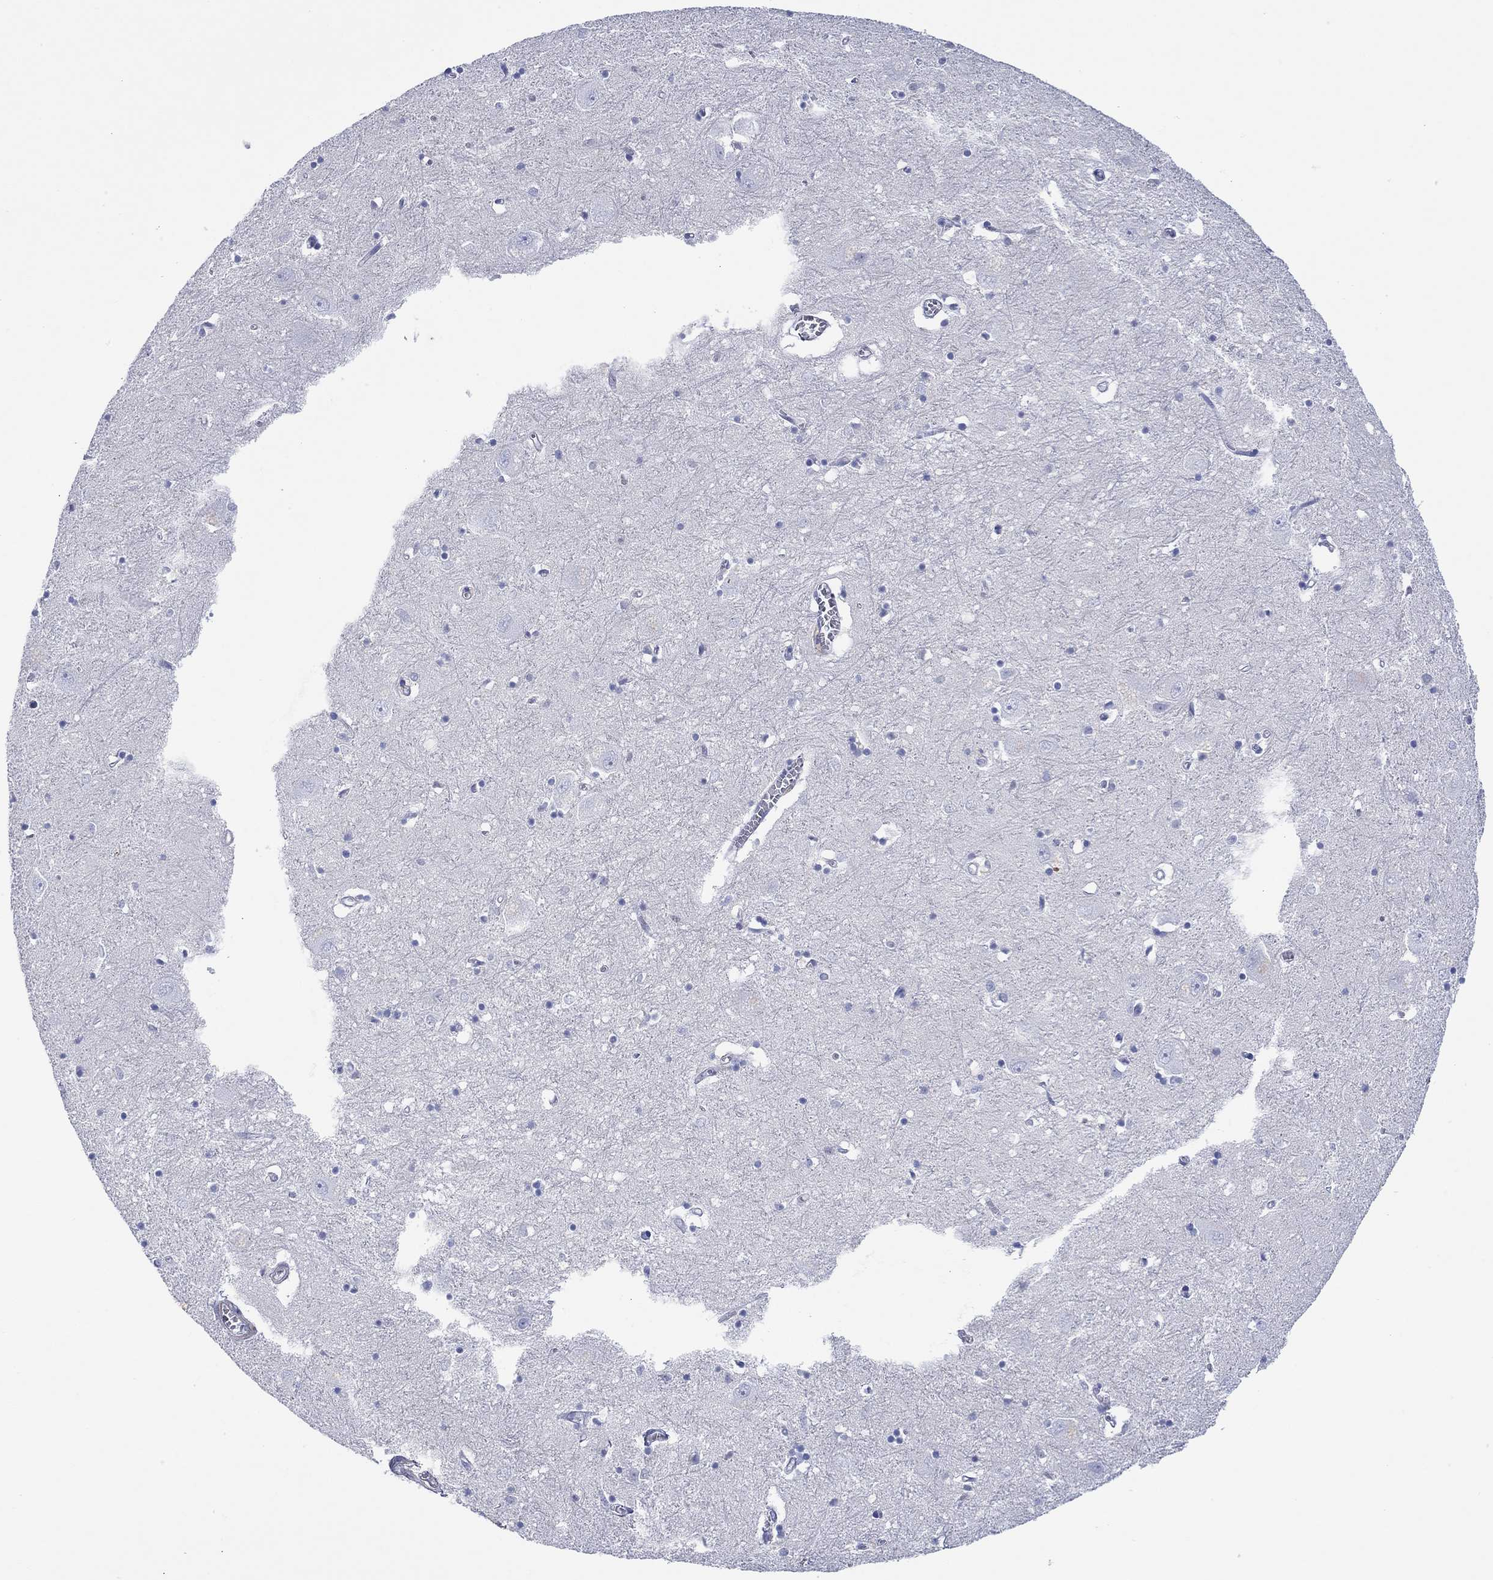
{"staining": {"intensity": "negative", "quantity": "none", "location": "none"}, "tissue": "caudate", "cell_type": "Glial cells", "image_type": "normal", "snomed": [{"axis": "morphology", "description": "Normal tissue, NOS"}, {"axis": "topography", "description": "Lateral ventricle wall"}], "caption": "This is an IHC micrograph of unremarkable caudate. There is no positivity in glial cells.", "gene": "PPIL6", "patient": {"sex": "male", "age": 54}}